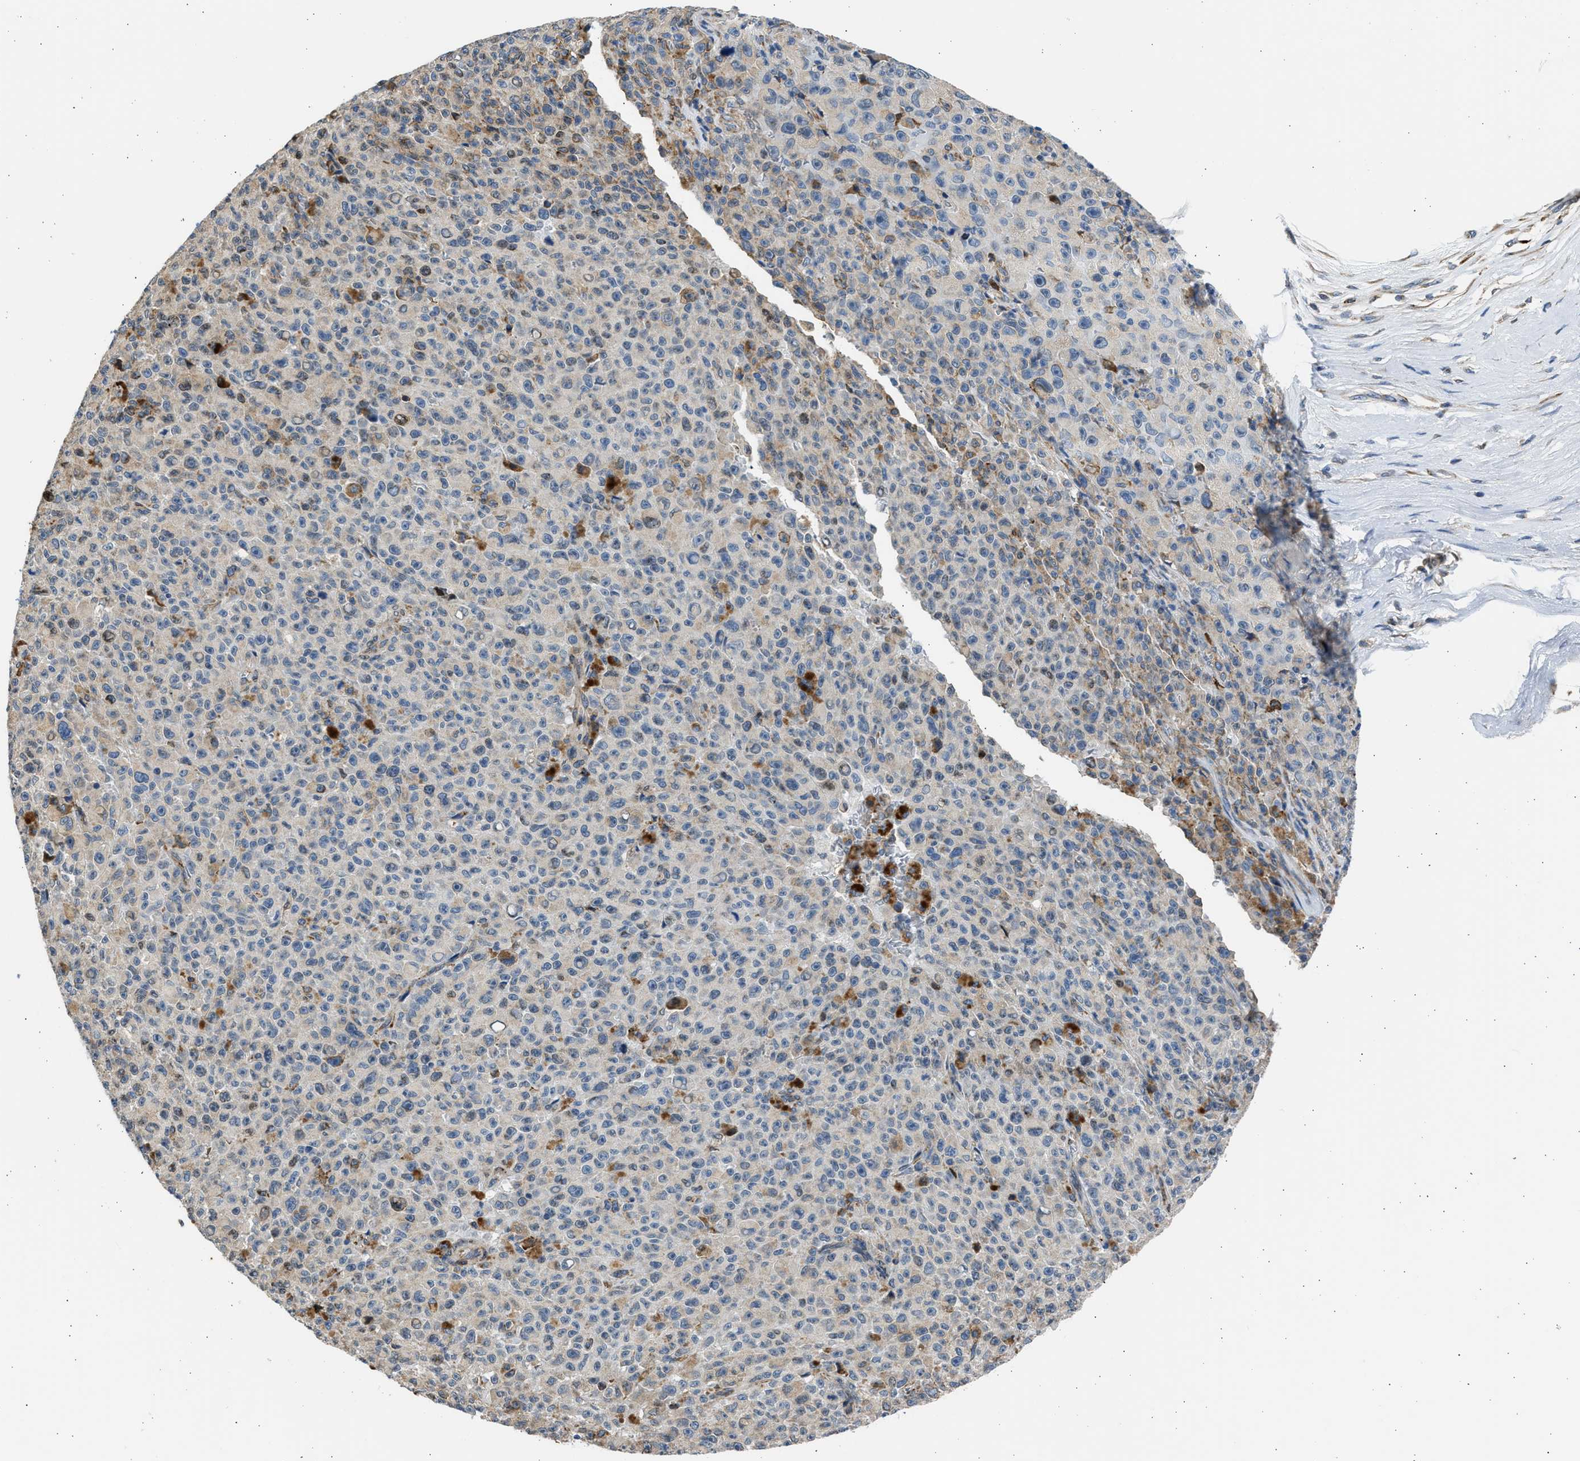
{"staining": {"intensity": "weak", "quantity": "25%-75%", "location": "cytoplasmic/membranous"}, "tissue": "melanoma", "cell_type": "Tumor cells", "image_type": "cancer", "snomed": [{"axis": "morphology", "description": "Malignant melanoma, NOS"}, {"axis": "topography", "description": "Skin"}], "caption": "Approximately 25%-75% of tumor cells in human melanoma demonstrate weak cytoplasmic/membranous protein staining as visualized by brown immunohistochemical staining.", "gene": "PLD2", "patient": {"sex": "female", "age": 82}}